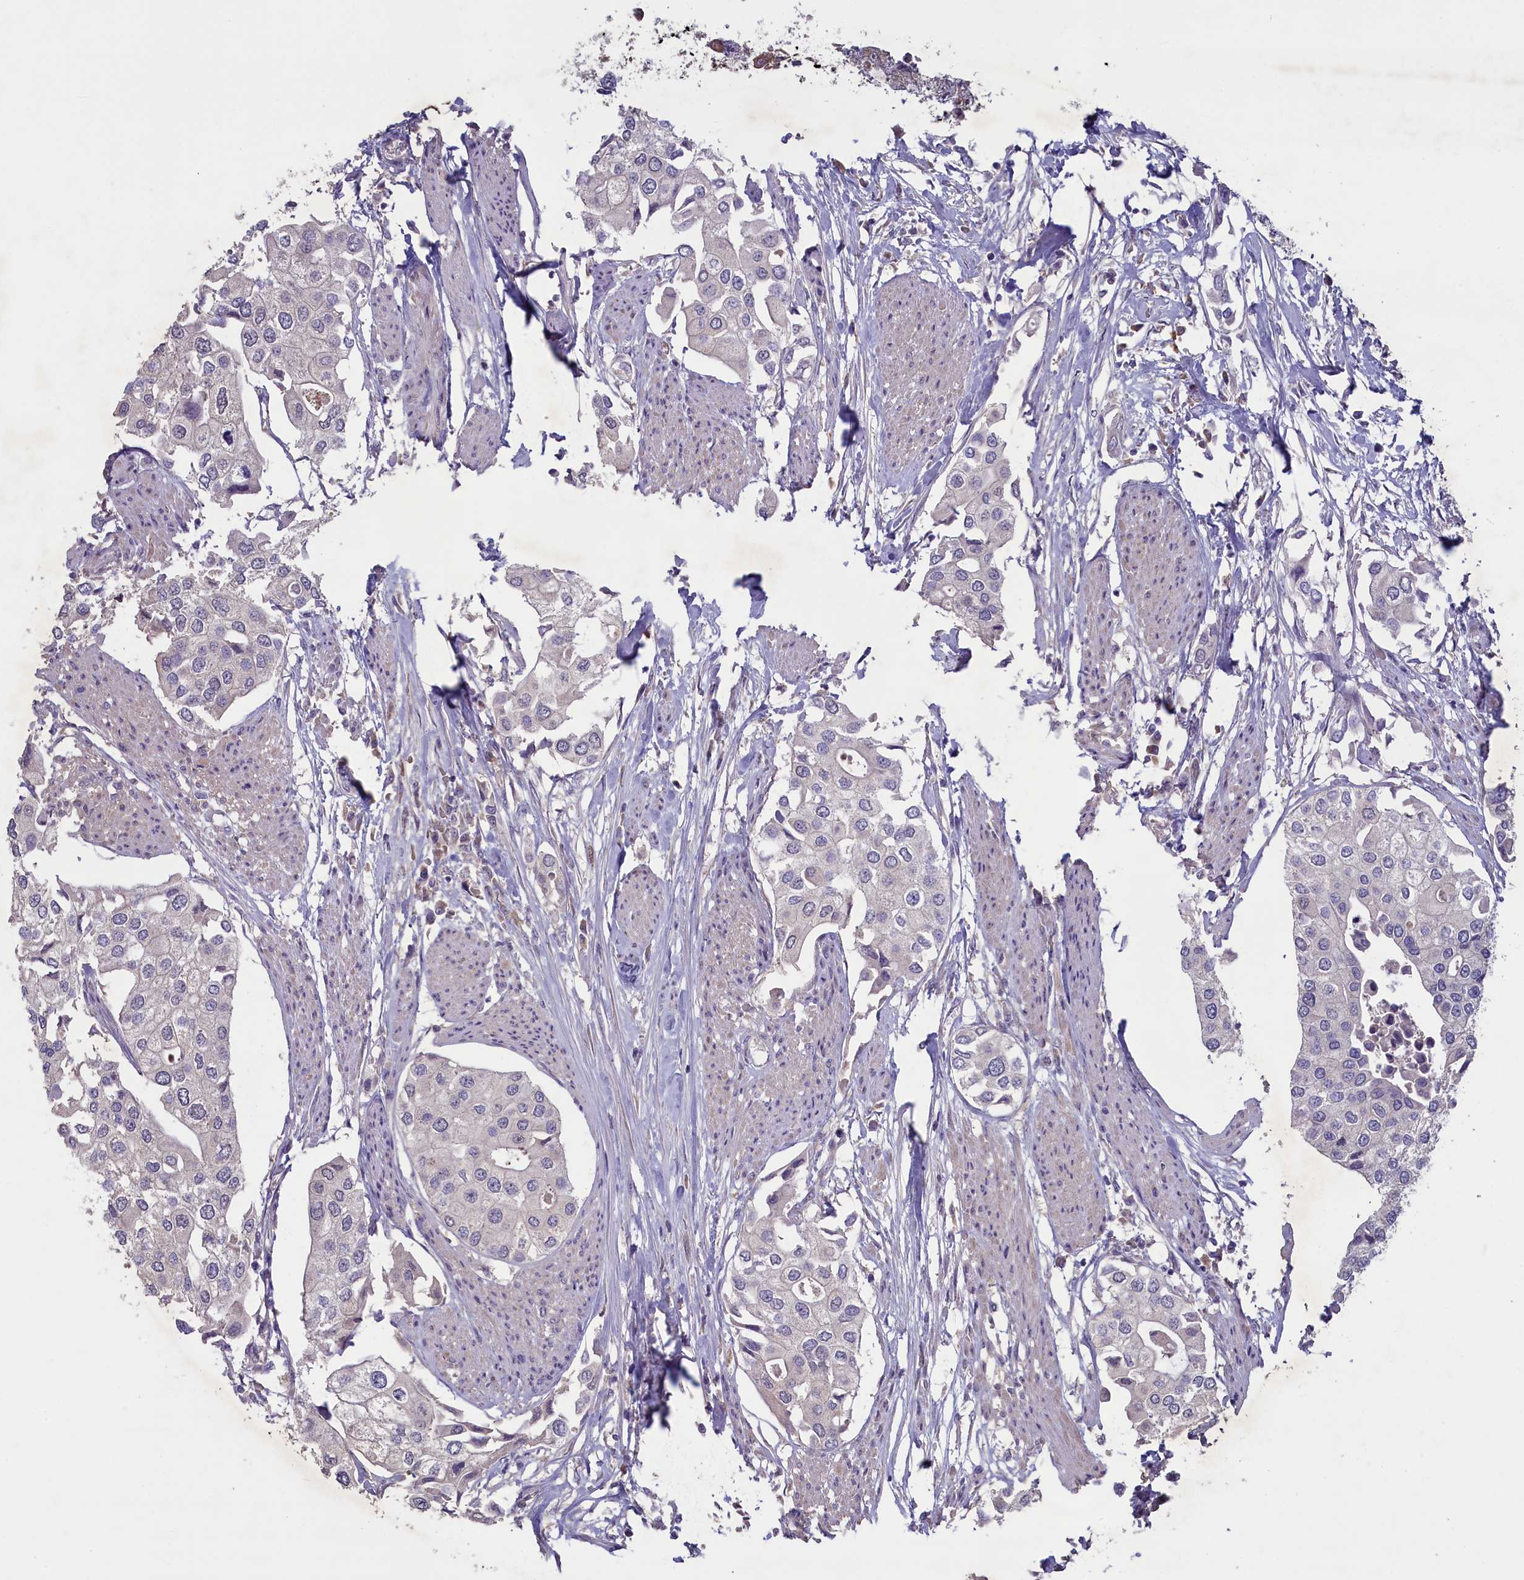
{"staining": {"intensity": "negative", "quantity": "none", "location": "none"}, "tissue": "urothelial cancer", "cell_type": "Tumor cells", "image_type": "cancer", "snomed": [{"axis": "morphology", "description": "Urothelial carcinoma, High grade"}, {"axis": "topography", "description": "Urinary bladder"}], "caption": "DAB (3,3'-diaminobenzidine) immunohistochemical staining of high-grade urothelial carcinoma shows no significant expression in tumor cells.", "gene": "ATF7IP2", "patient": {"sex": "male", "age": 64}}